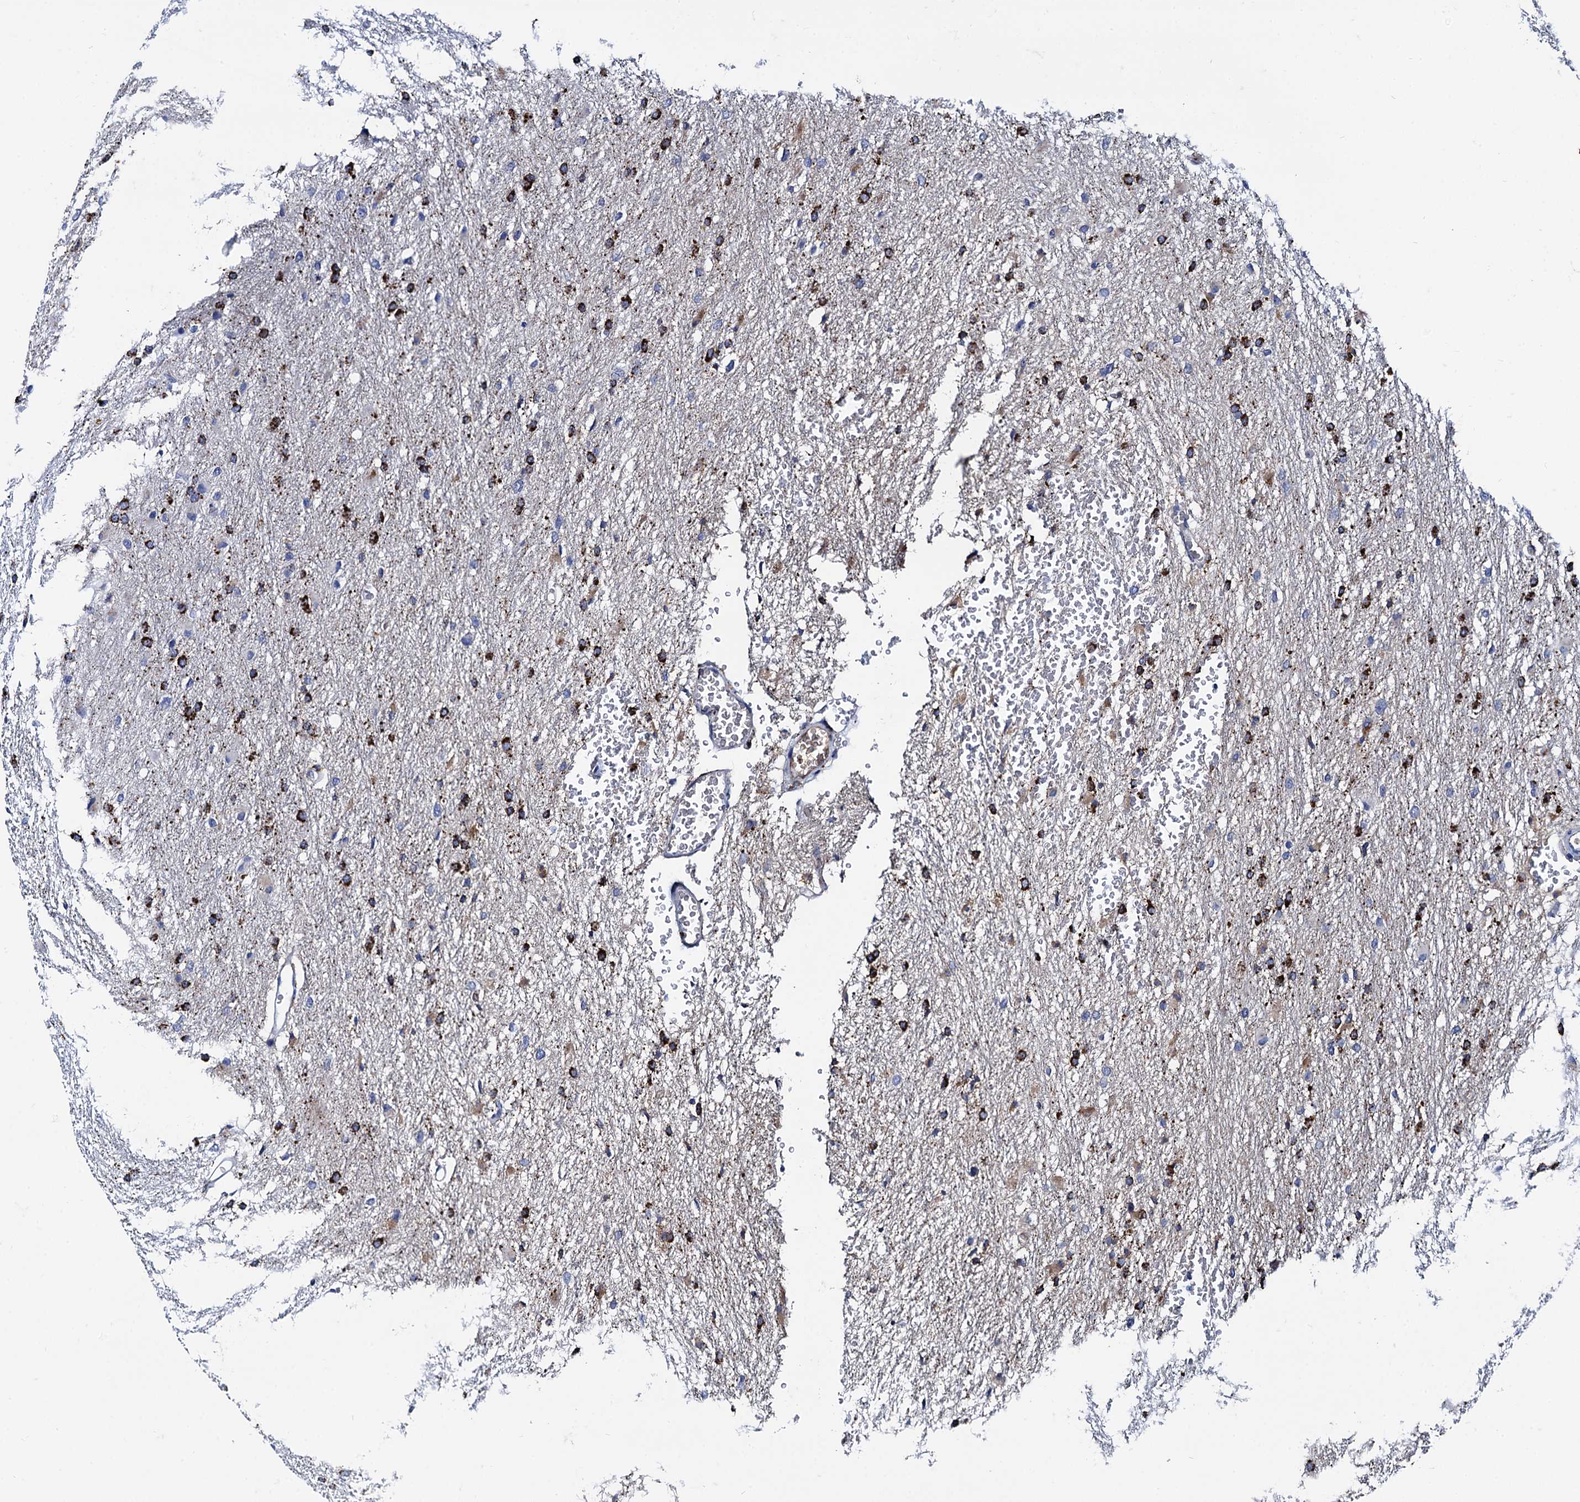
{"staining": {"intensity": "strong", "quantity": "<25%", "location": "cytoplasmic/membranous"}, "tissue": "glioma", "cell_type": "Tumor cells", "image_type": "cancer", "snomed": [{"axis": "morphology", "description": "Glioma, malignant, High grade"}, {"axis": "topography", "description": "Cerebral cortex"}], "caption": "About <25% of tumor cells in human malignant glioma (high-grade) demonstrate strong cytoplasmic/membranous protein expression as visualized by brown immunohistochemical staining.", "gene": "APOD", "patient": {"sex": "female", "age": 36}}